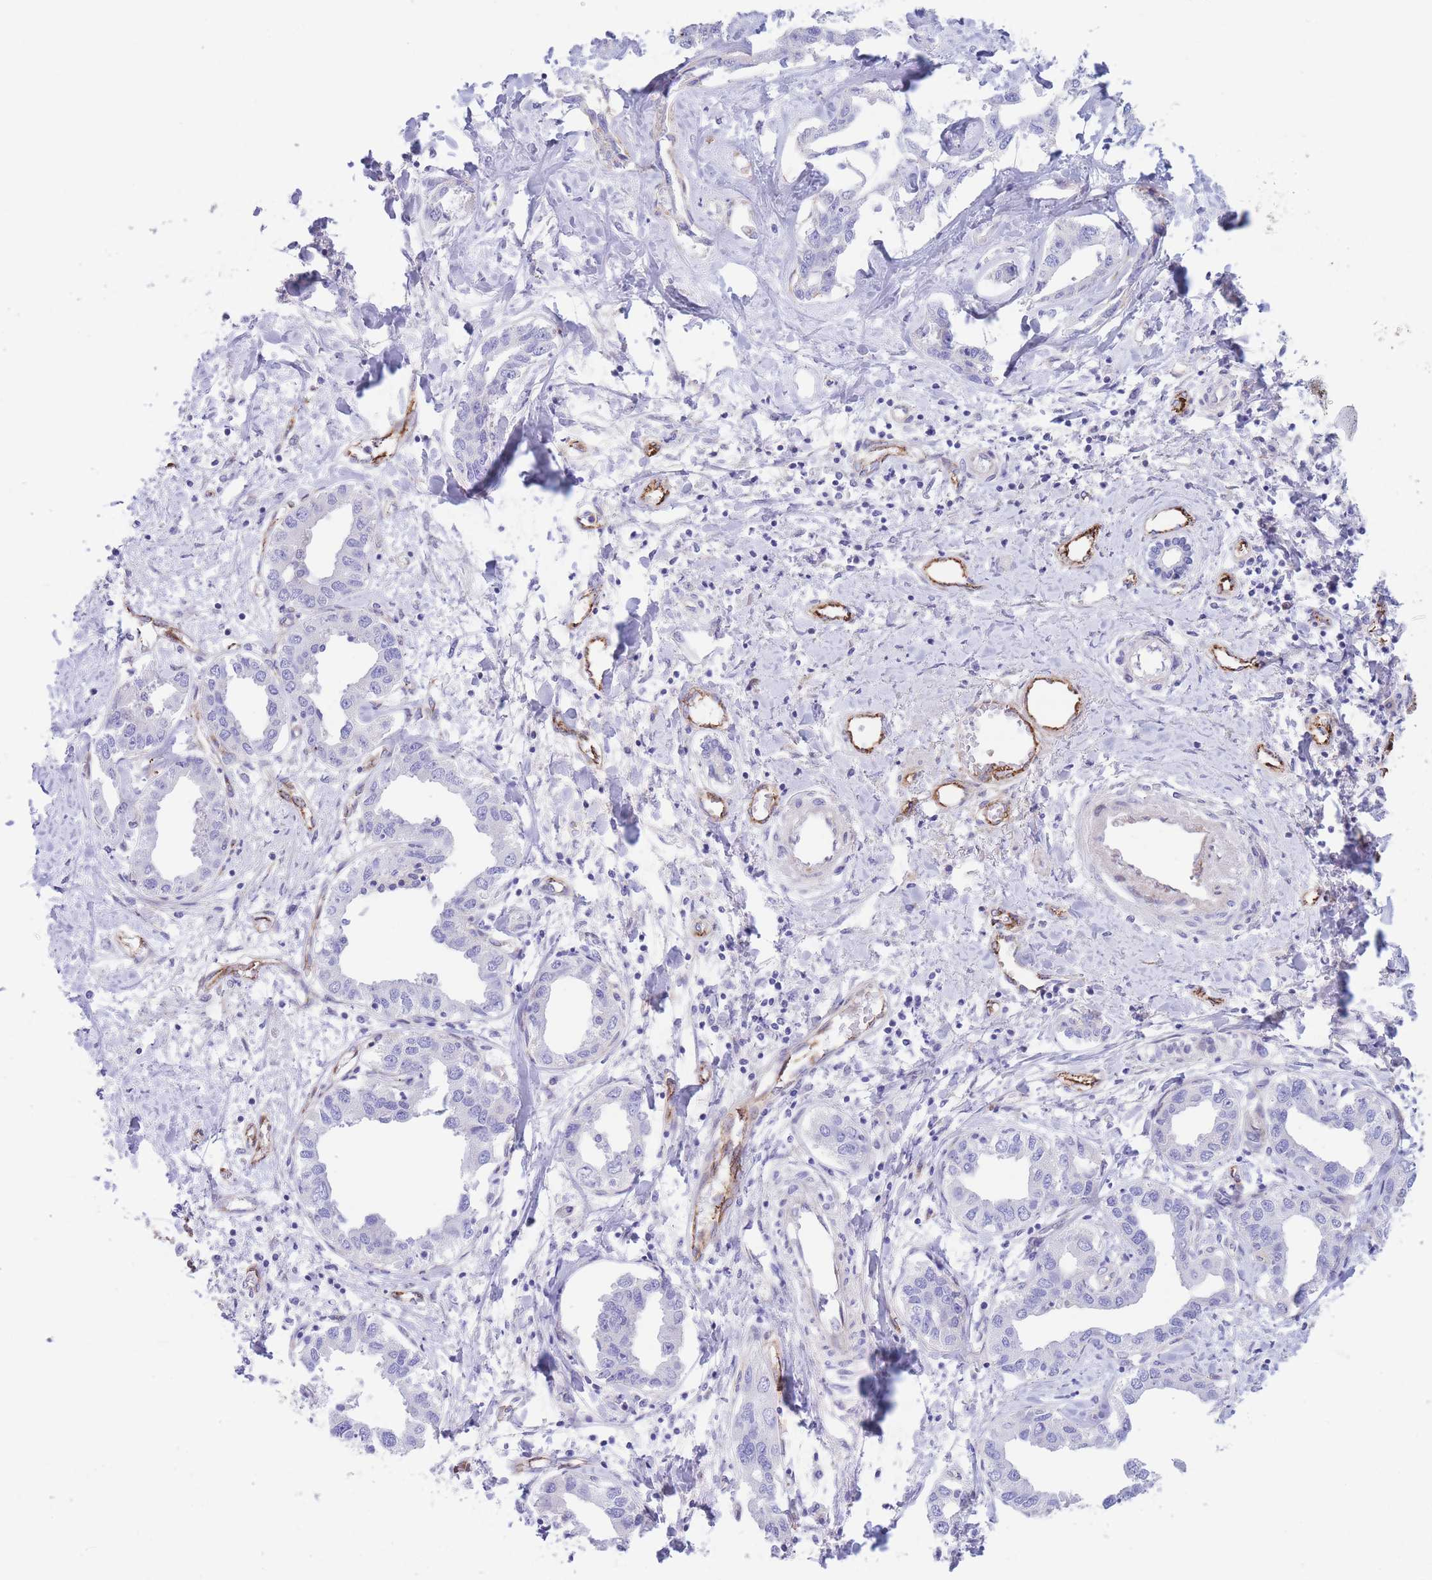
{"staining": {"intensity": "negative", "quantity": "none", "location": "none"}, "tissue": "liver cancer", "cell_type": "Tumor cells", "image_type": "cancer", "snomed": [{"axis": "morphology", "description": "Cholangiocarcinoma"}, {"axis": "topography", "description": "Liver"}], "caption": "Protein analysis of liver cancer (cholangiocarcinoma) demonstrates no significant expression in tumor cells.", "gene": "DET1", "patient": {"sex": "male", "age": 59}}